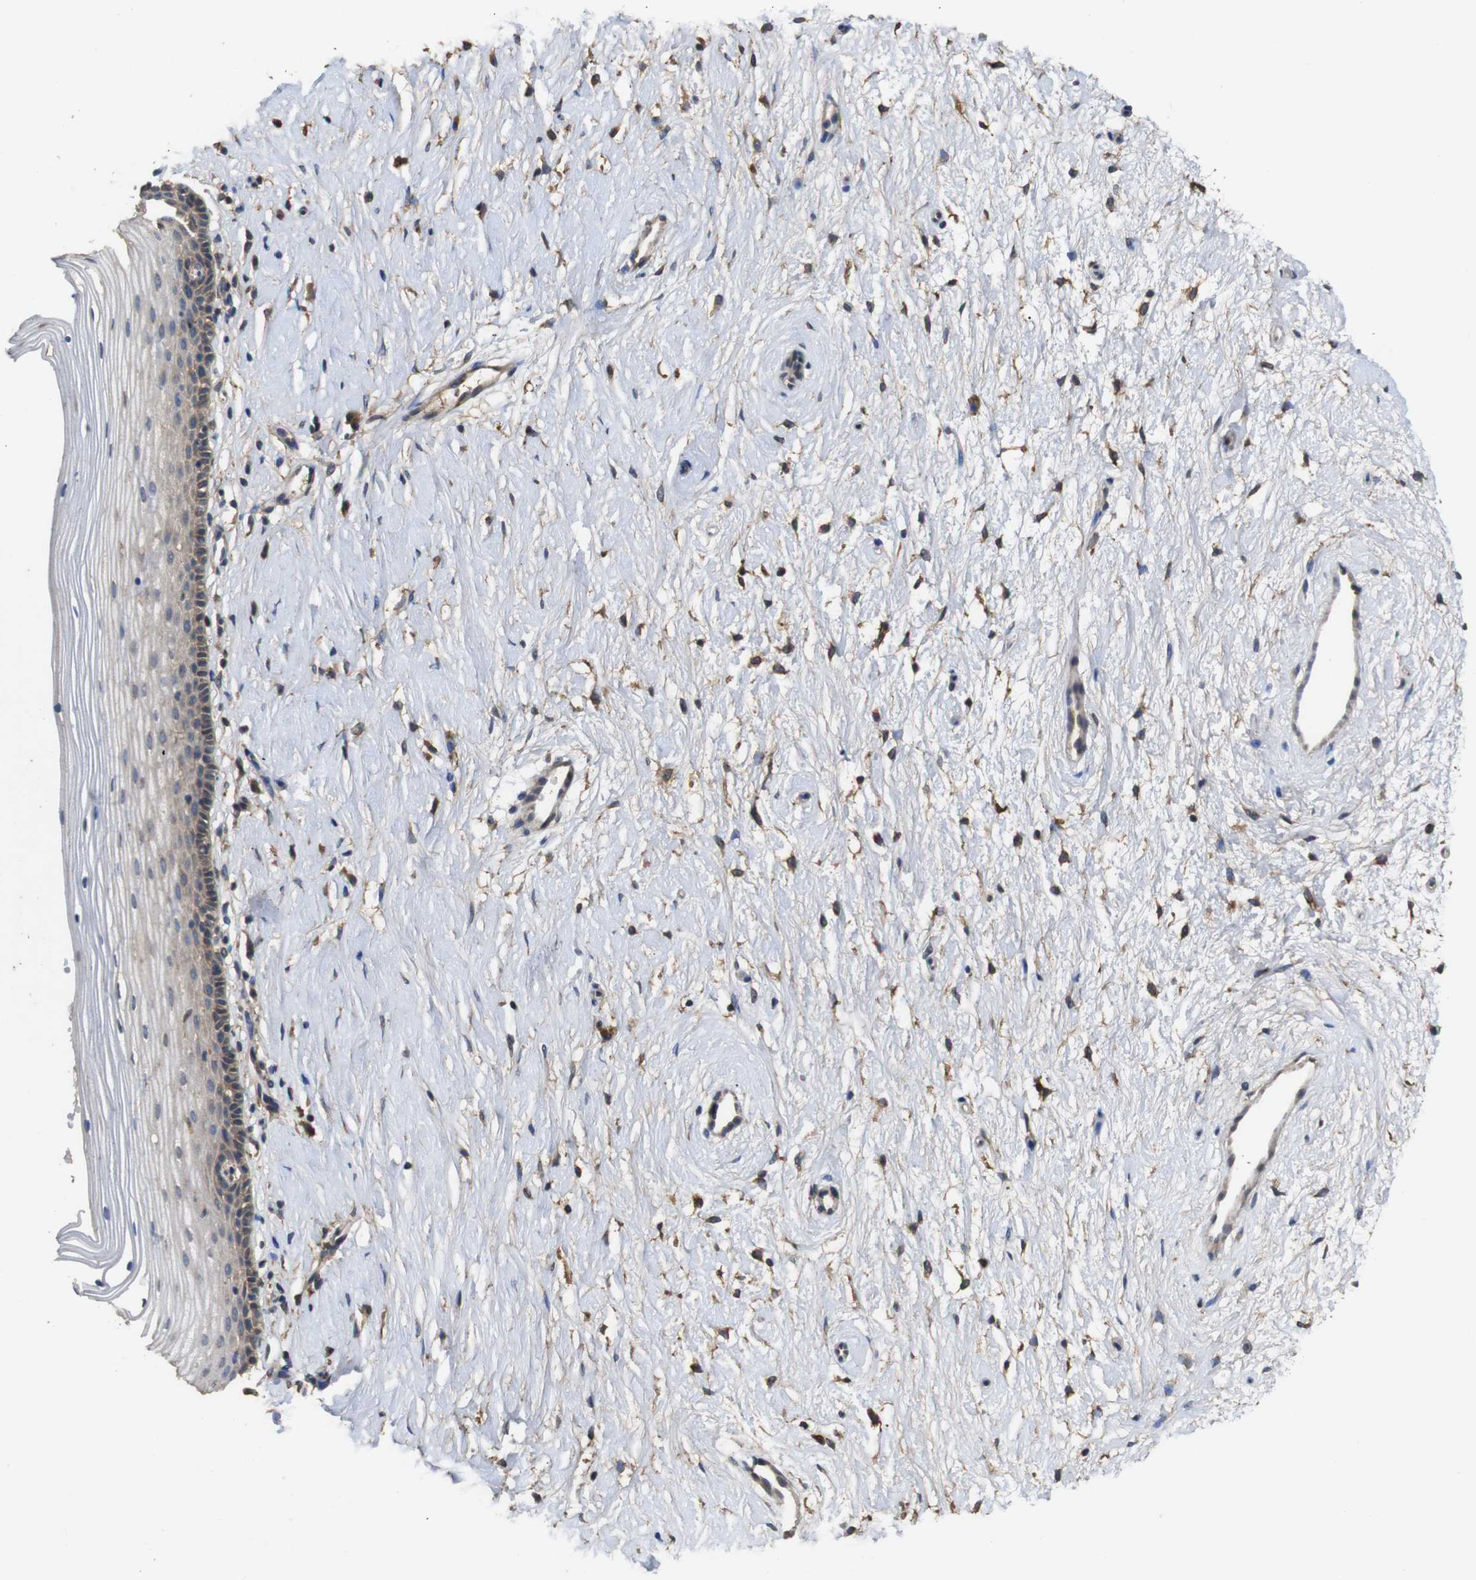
{"staining": {"intensity": "weak", "quantity": "25%-75%", "location": "cytoplasmic/membranous"}, "tissue": "cervix", "cell_type": "Glandular cells", "image_type": "normal", "snomed": [{"axis": "morphology", "description": "Normal tissue, NOS"}, {"axis": "topography", "description": "Cervix"}], "caption": "IHC photomicrograph of unremarkable cervix: cervix stained using immunohistochemistry demonstrates low levels of weak protein expression localized specifically in the cytoplasmic/membranous of glandular cells, appearing as a cytoplasmic/membranous brown color.", "gene": "ARHGAP24", "patient": {"sex": "female", "age": 39}}